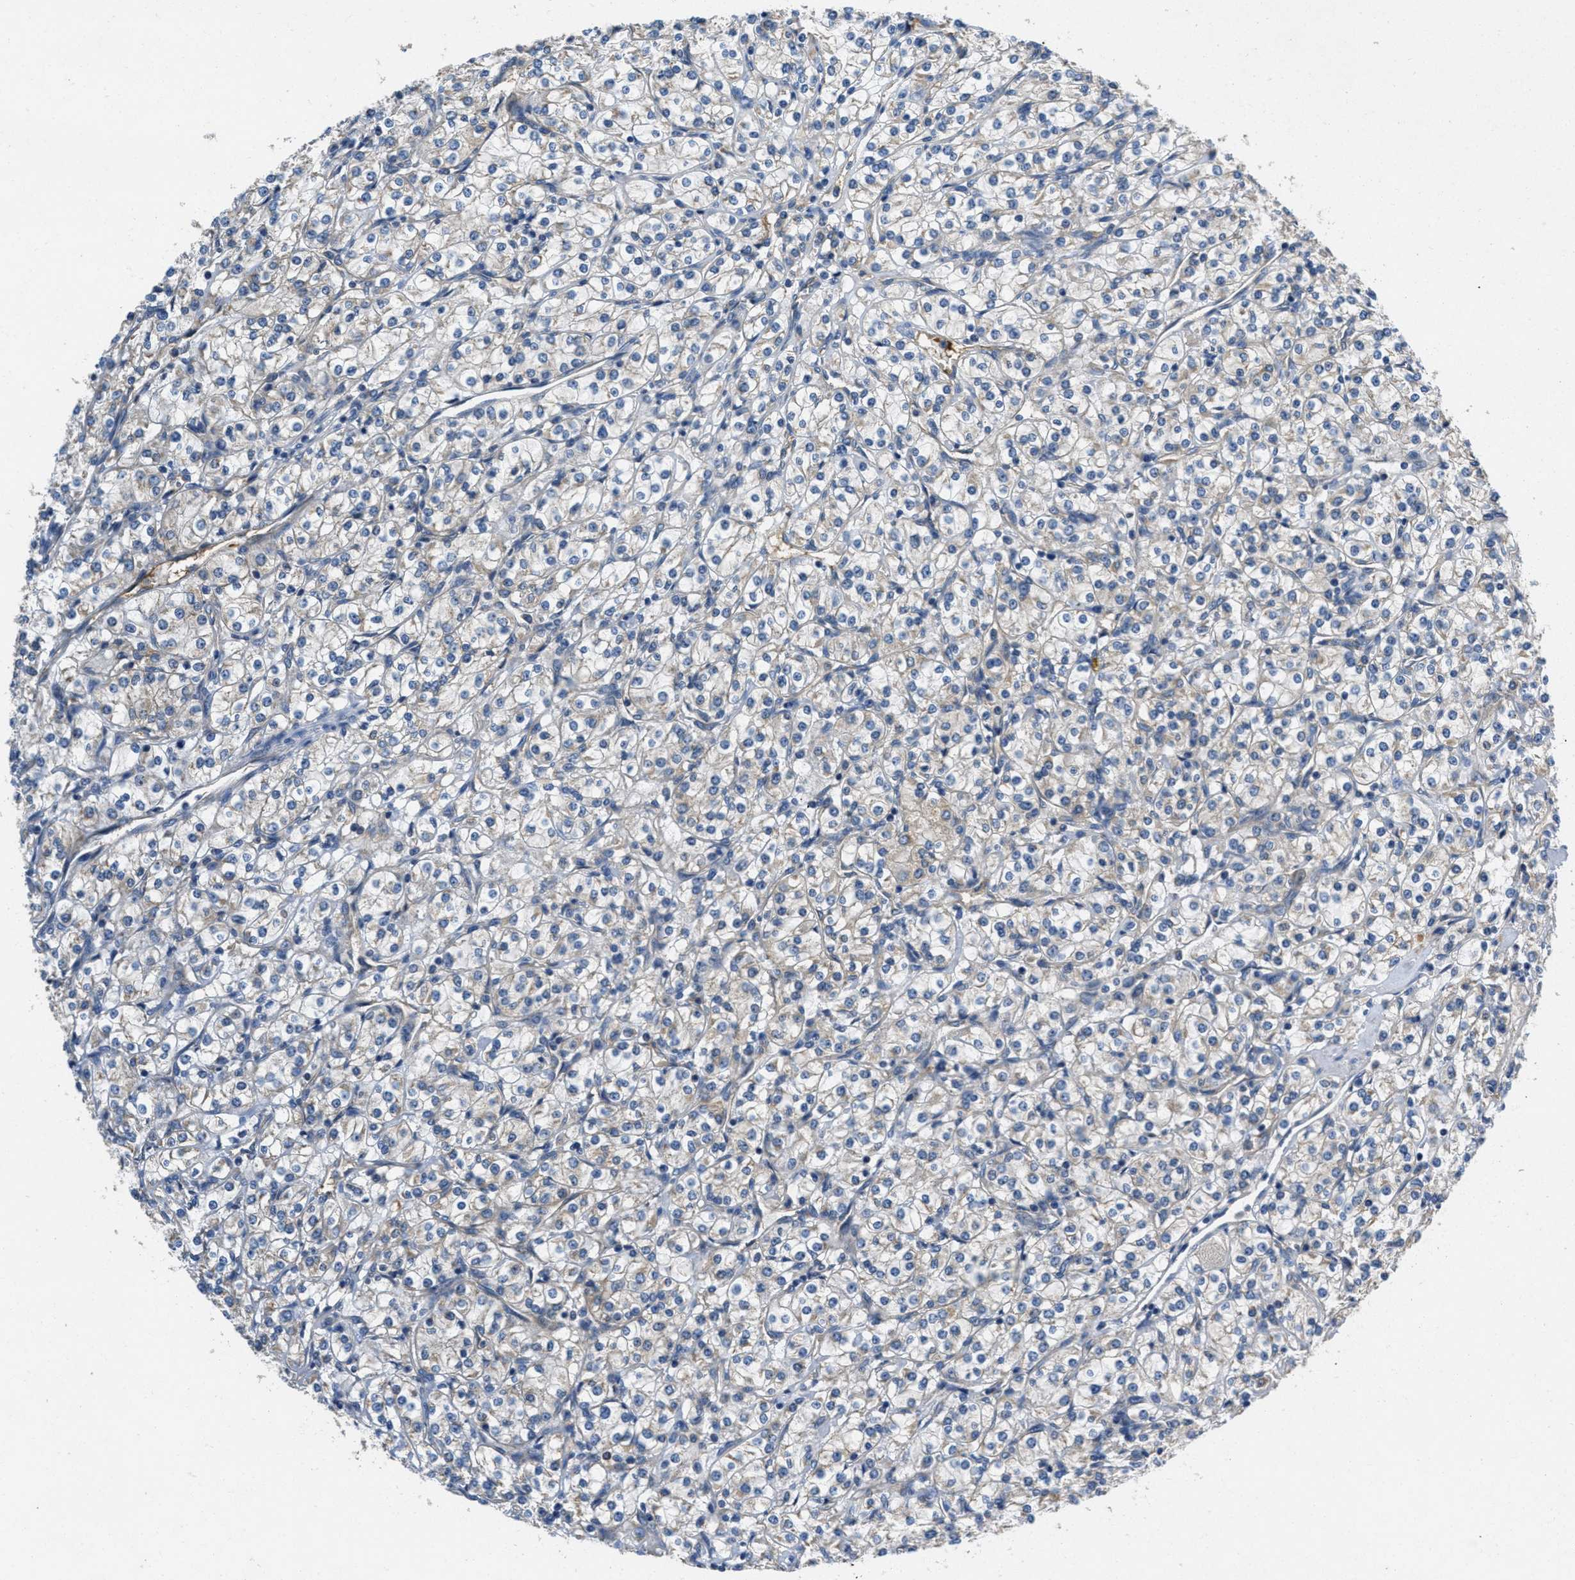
{"staining": {"intensity": "negative", "quantity": "none", "location": "none"}, "tissue": "renal cancer", "cell_type": "Tumor cells", "image_type": "cancer", "snomed": [{"axis": "morphology", "description": "Adenocarcinoma, NOS"}, {"axis": "topography", "description": "Kidney"}], "caption": "The photomicrograph exhibits no significant positivity in tumor cells of renal cancer (adenocarcinoma).", "gene": "GALK1", "patient": {"sex": "male", "age": 77}}